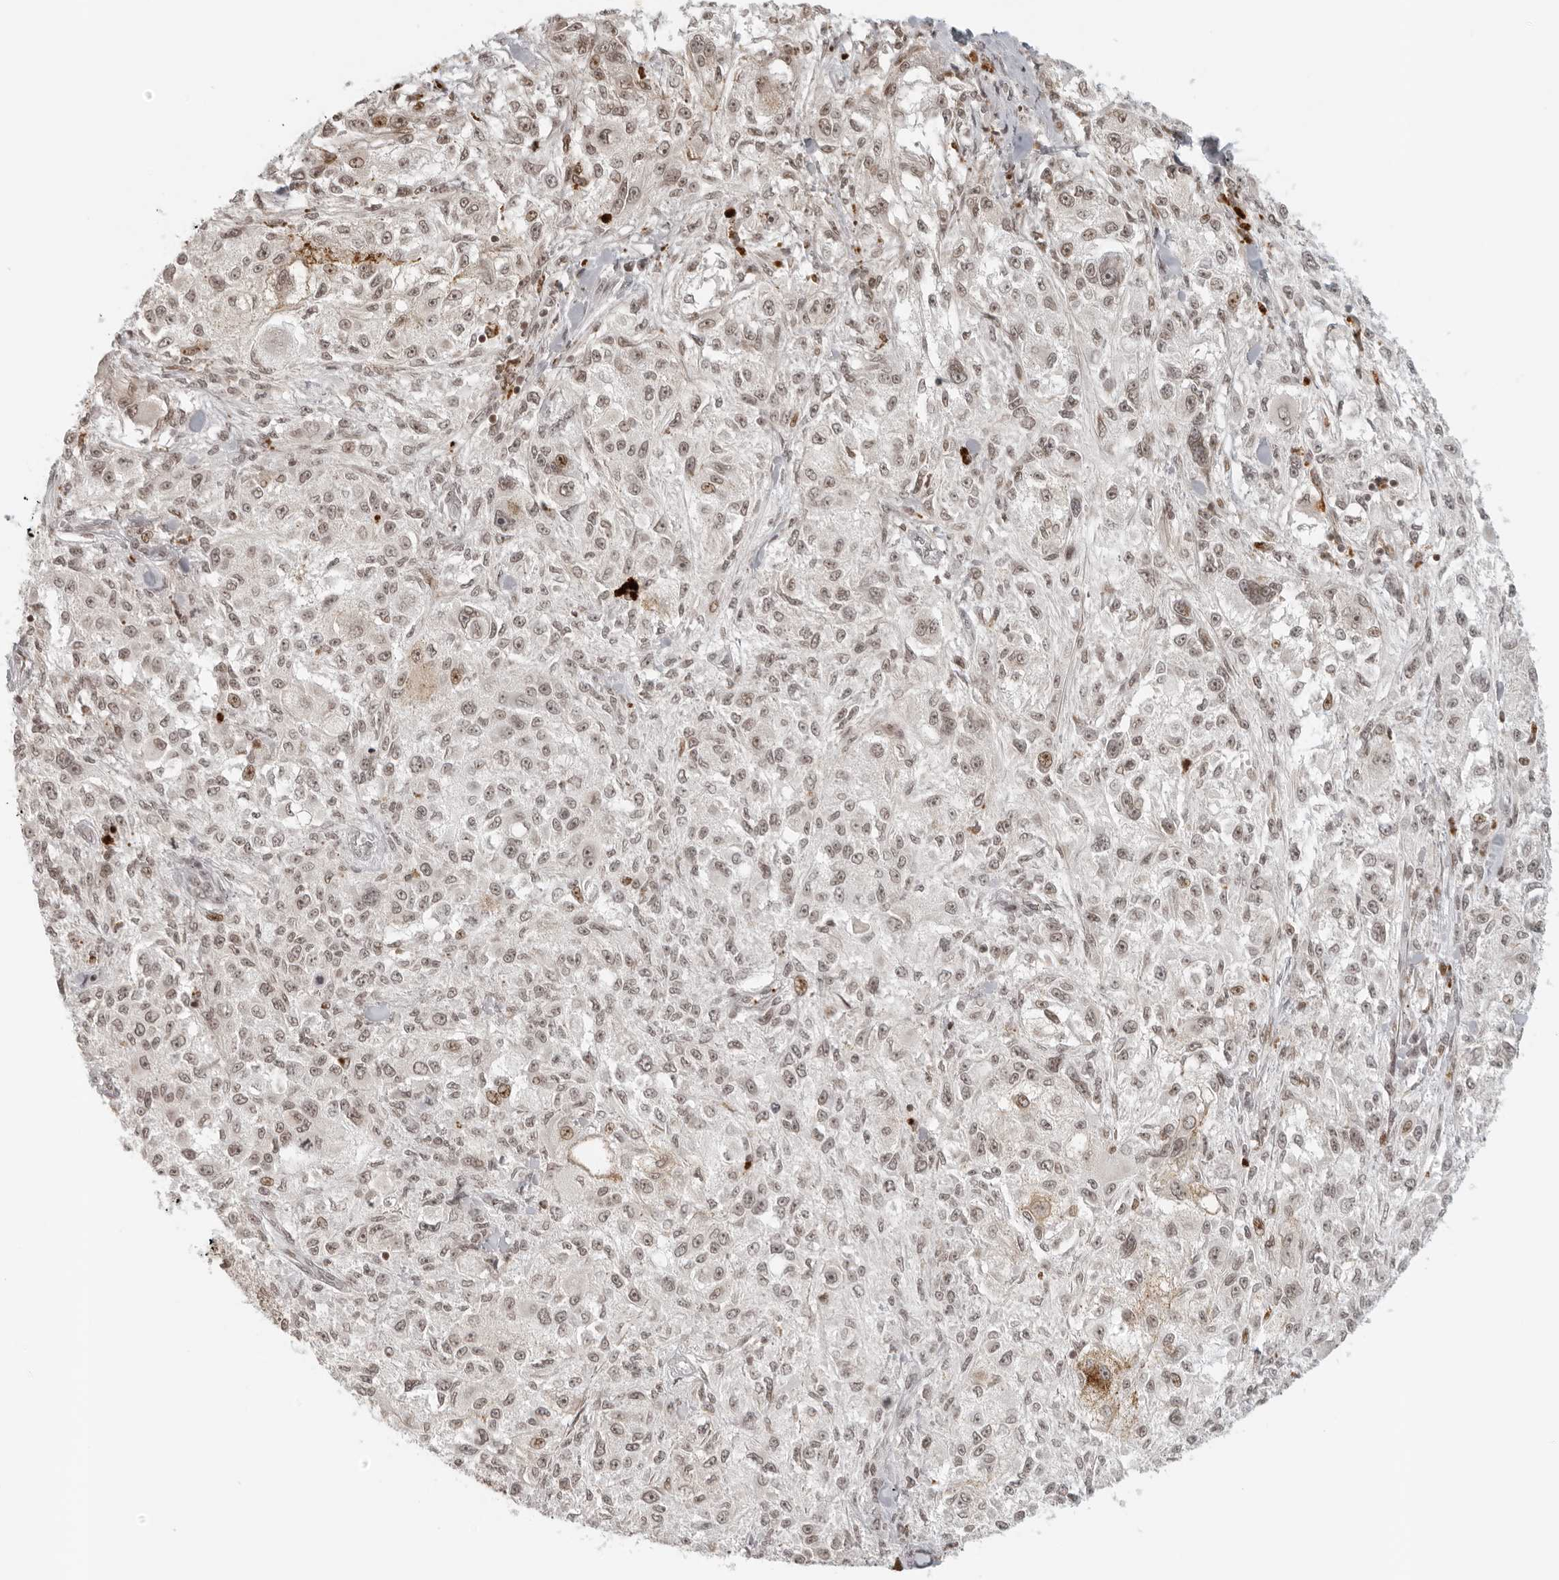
{"staining": {"intensity": "weak", "quantity": ">75%", "location": "nuclear"}, "tissue": "melanoma", "cell_type": "Tumor cells", "image_type": "cancer", "snomed": [{"axis": "morphology", "description": "Necrosis, NOS"}, {"axis": "morphology", "description": "Malignant melanoma, NOS"}, {"axis": "topography", "description": "Skin"}], "caption": "IHC (DAB) staining of melanoma exhibits weak nuclear protein positivity in approximately >75% of tumor cells.", "gene": "ZNF407", "patient": {"sex": "female", "age": 87}}